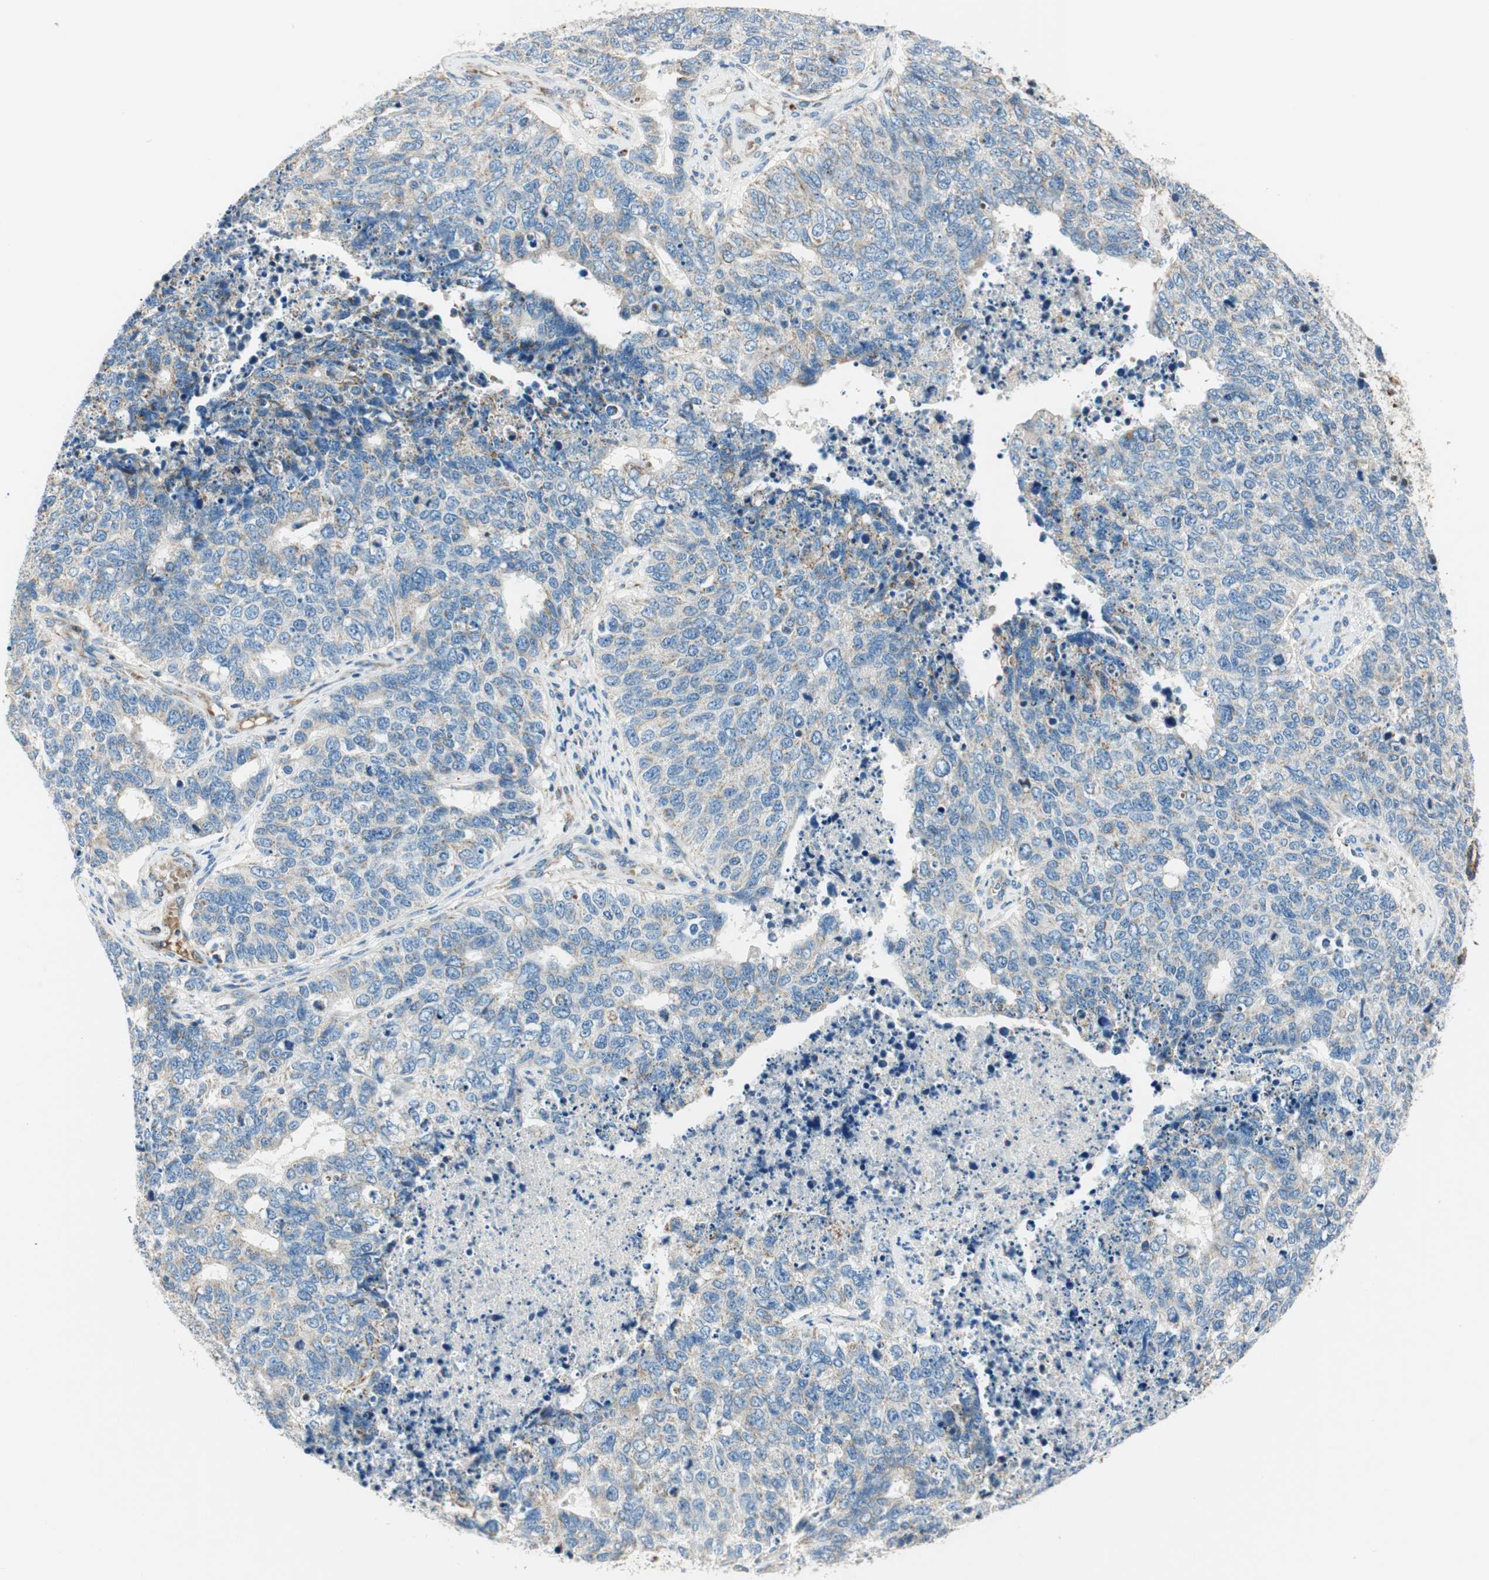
{"staining": {"intensity": "weak", "quantity": "<25%", "location": "cytoplasmic/membranous"}, "tissue": "cervical cancer", "cell_type": "Tumor cells", "image_type": "cancer", "snomed": [{"axis": "morphology", "description": "Squamous cell carcinoma, NOS"}, {"axis": "topography", "description": "Cervix"}], "caption": "Cervical squamous cell carcinoma was stained to show a protein in brown. There is no significant staining in tumor cells. (DAB (3,3'-diaminobenzidine) IHC visualized using brightfield microscopy, high magnification).", "gene": "RORB", "patient": {"sex": "female", "age": 63}}